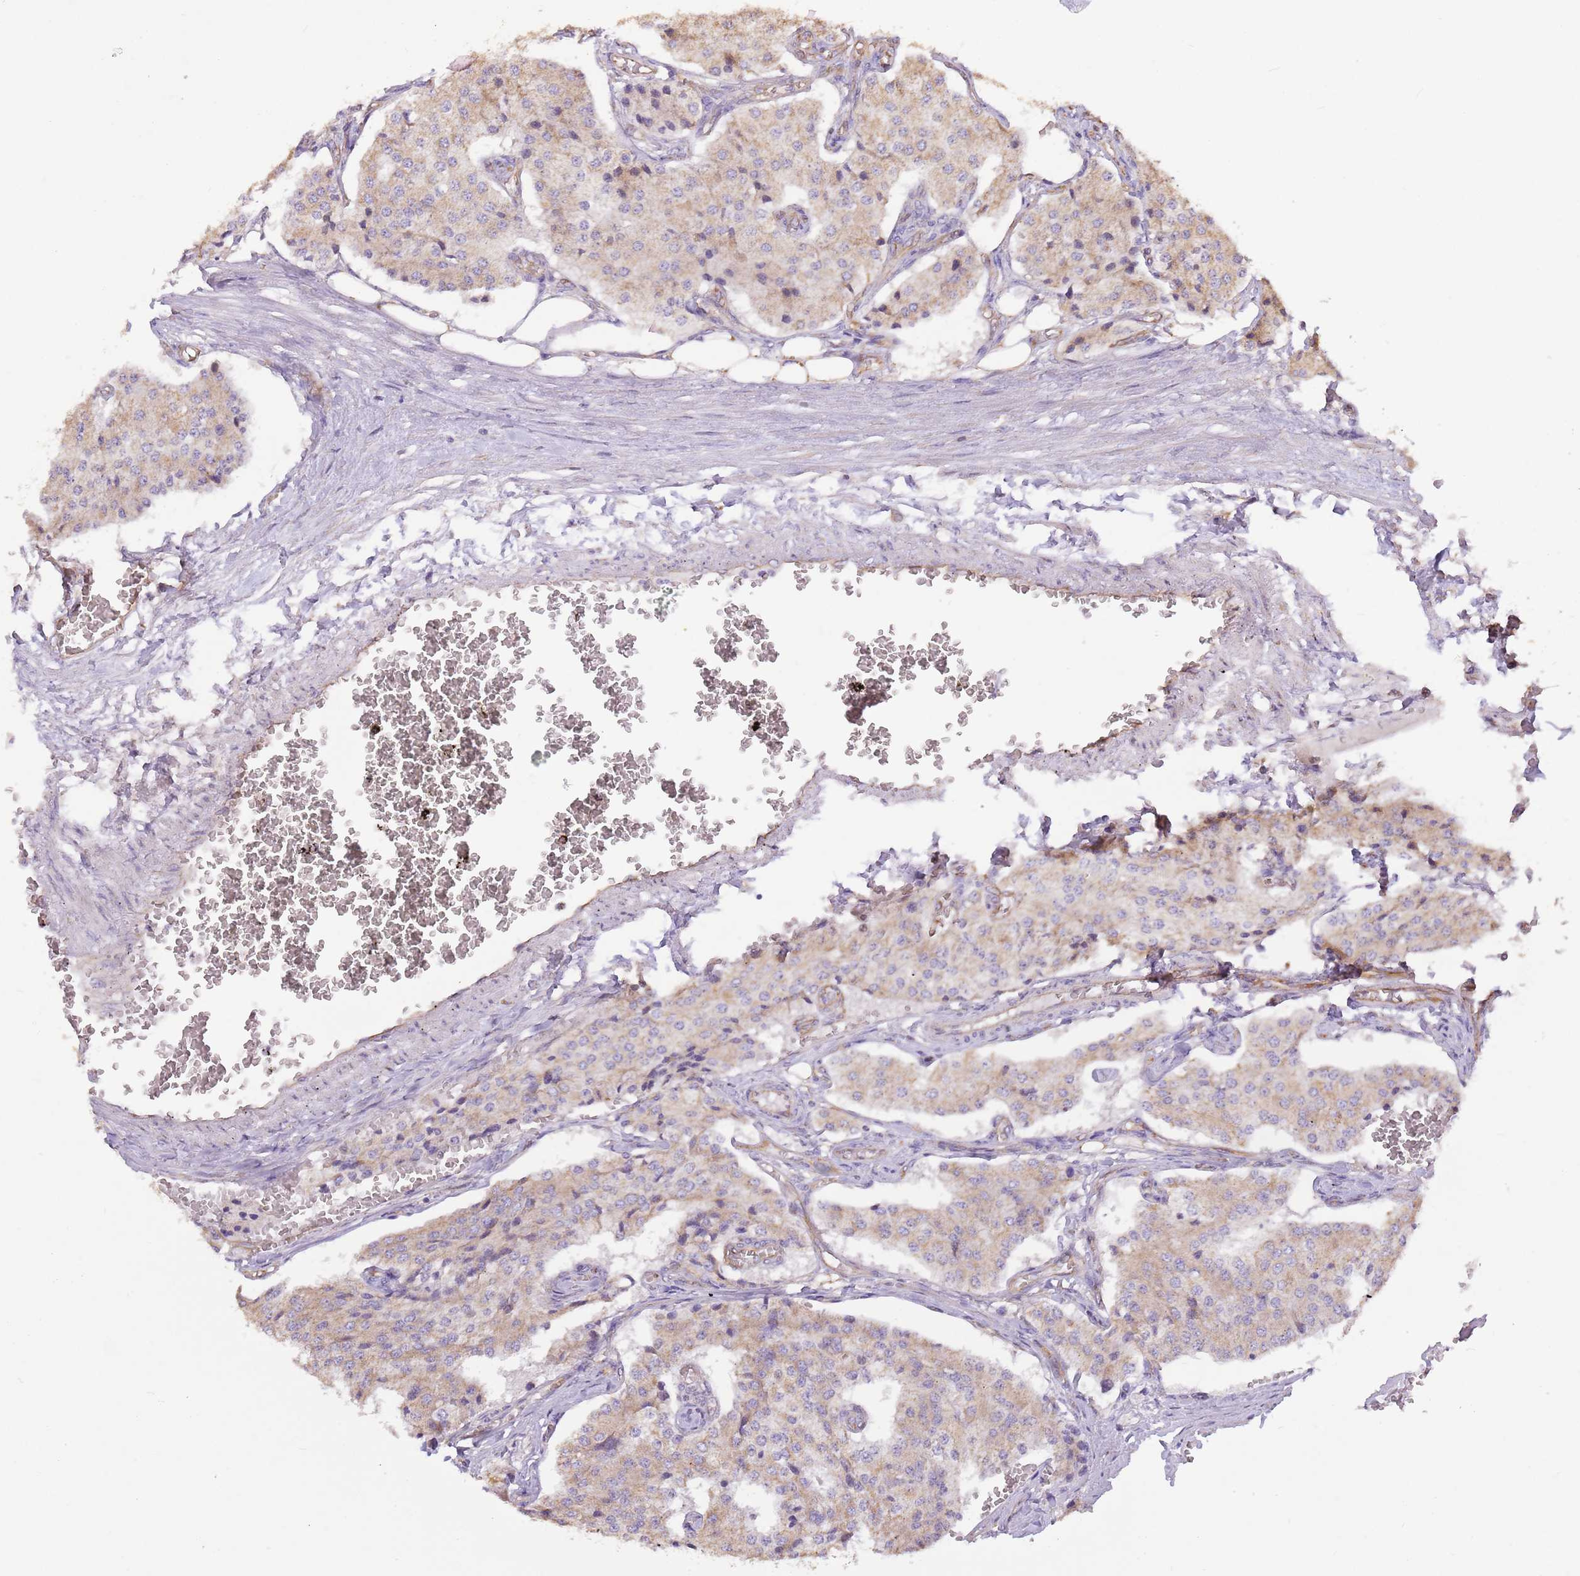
{"staining": {"intensity": "weak", "quantity": ">75%", "location": "cytoplasmic/membranous"}, "tissue": "carcinoid", "cell_type": "Tumor cells", "image_type": "cancer", "snomed": [{"axis": "morphology", "description": "Carcinoid, malignant, NOS"}, {"axis": "topography", "description": "Colon"}], "caption": "Carcinoid was stained to show a protein in brown. There is low levels of weak cytoplasmic/membranous positivity in about >75% of tumor cells.", "gene": "DOCK9", "patient": {"sex": "female", "age": 52}}